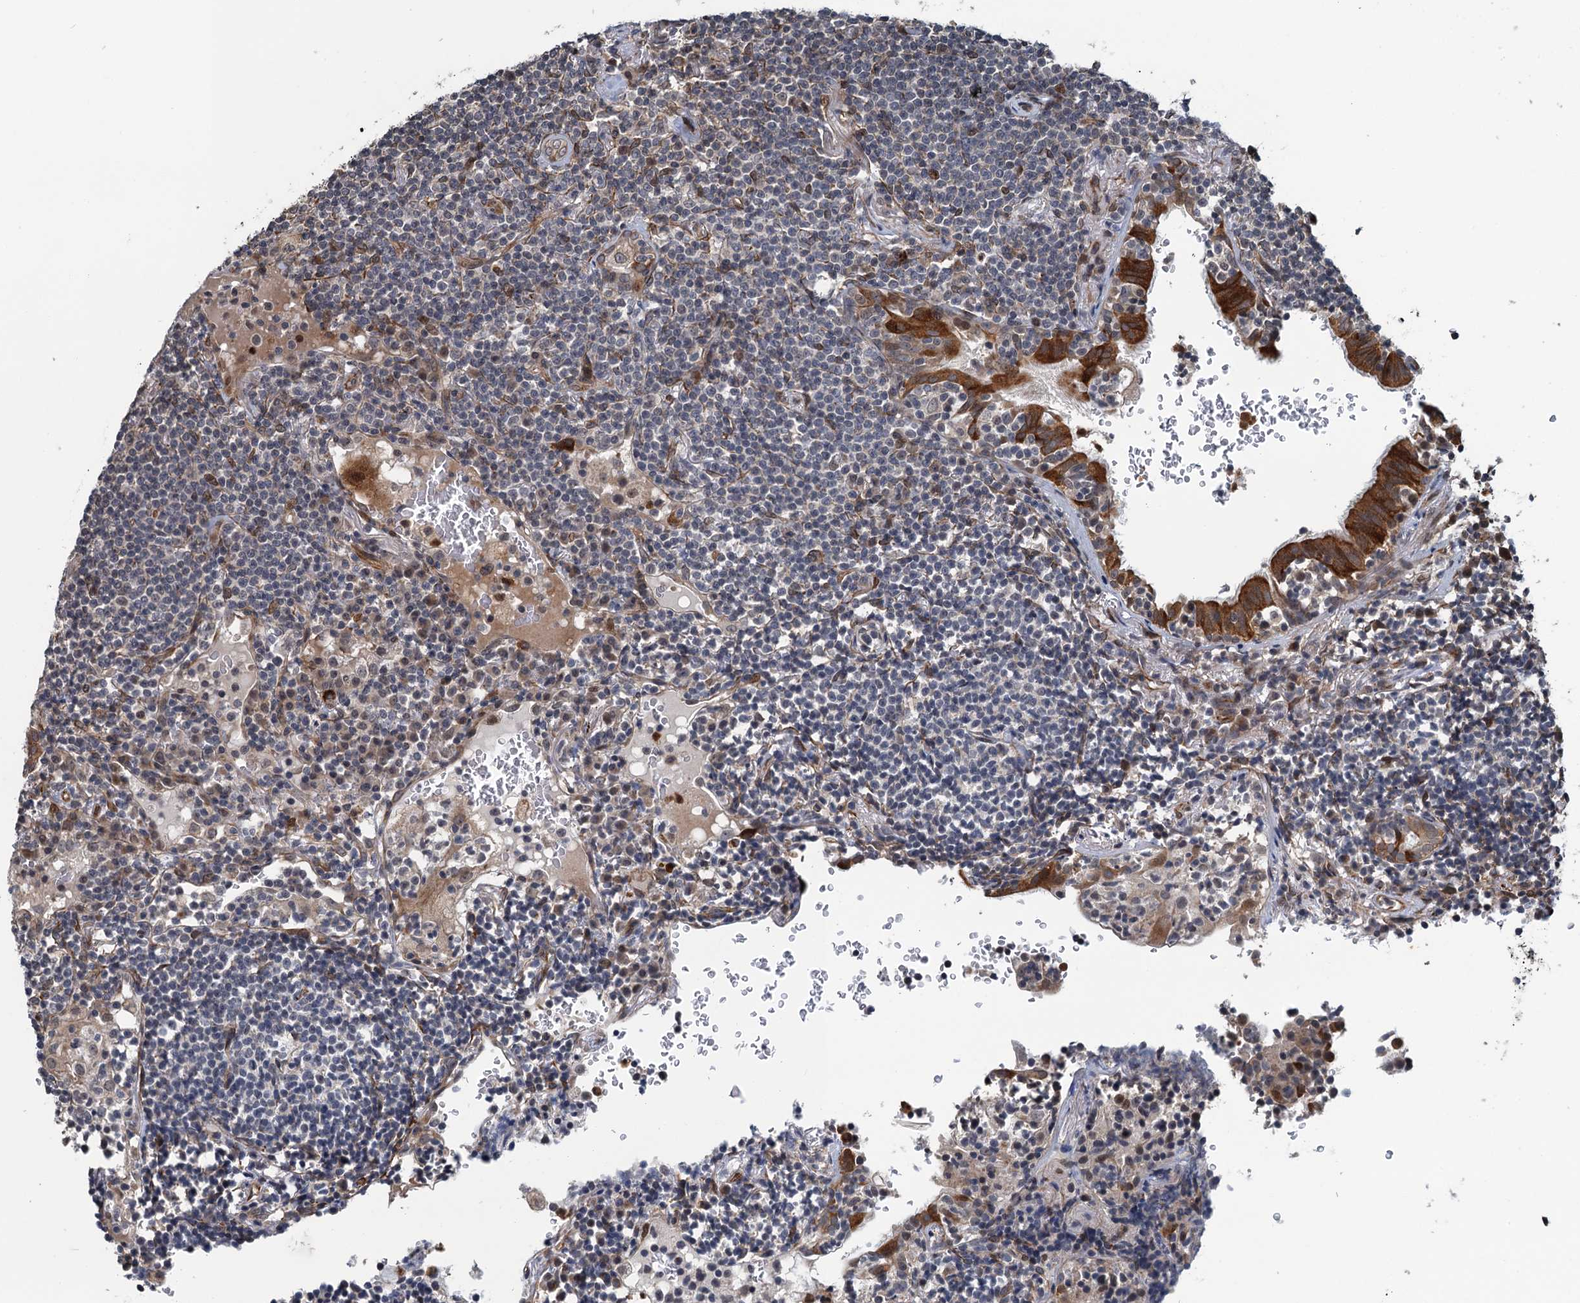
{"staining": {"intensity": "negative", "quantity": "none", "location": "none"}, "tissue": "lymphoma", "cell_type": "Tumor cells", "image_type": "cancer", "snomed": [{"axis": "morphology", "description": "Malignant lymphoma, non-Hodgkin's type, Low grade"}, {"axis": "topography", "description": "Lung"}], "caption": "Tumor cells are negative for brown protein staining in lymphoma. (DAB IHC visualized using brightfield microscopy, high magnification).", "gene": "WHAMM", "patient": {"sex": "female", "age": 71}}